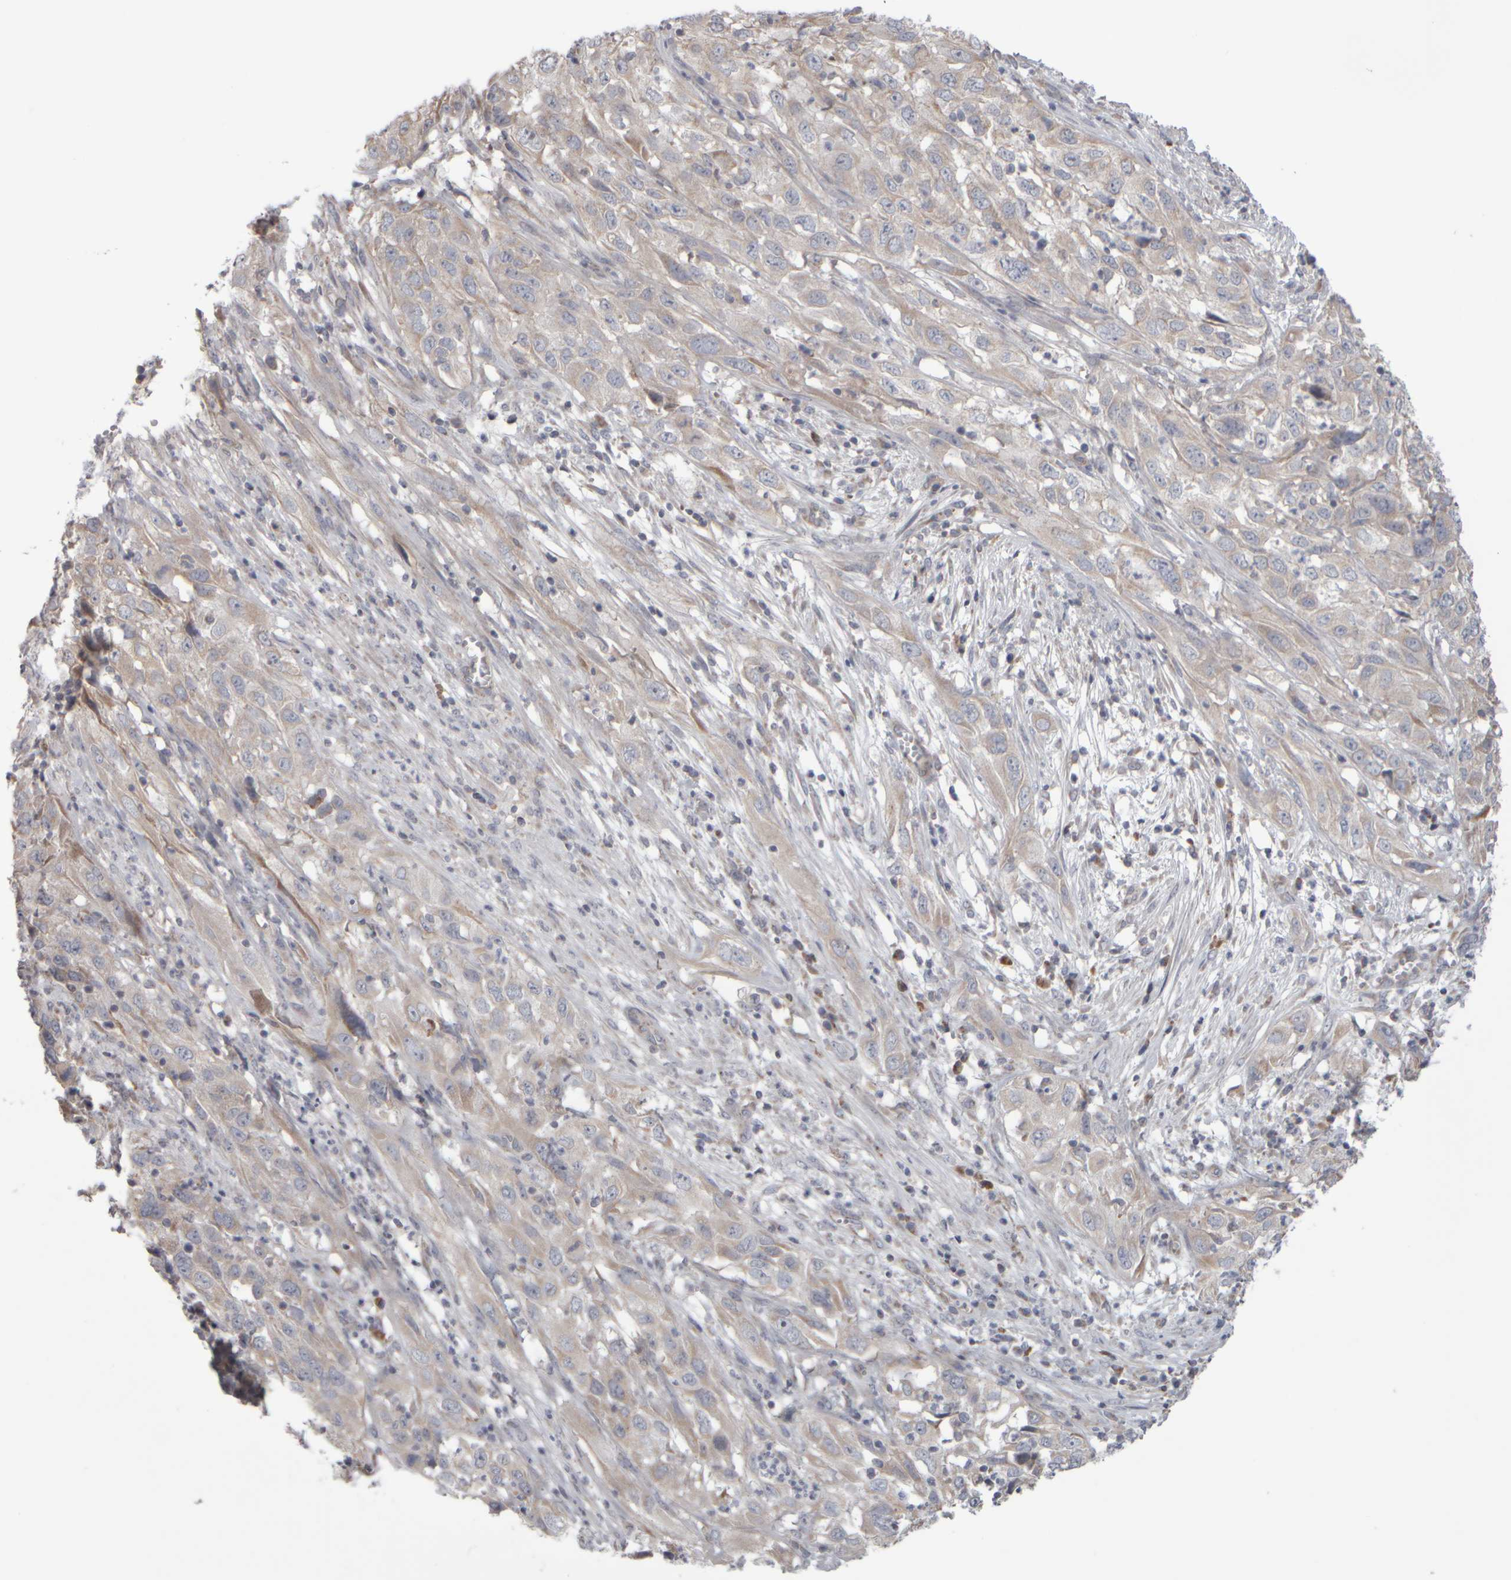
{"staining": {"intensity": "weak", "quantity": "<25%", "location": "cytoplasmic/membranous"}, "tissue": "cervical cancer", "cell_type": "Tumor cells", "image_type": "cancer", "snomed": [{"axis": "morphology", "description": "Squamous cell carcinoma, NOS"}, {"axis": "topography", "description": "Cervix"}], "caption": "The immunohistochemistry (IHC) photomicrograph has no significant positivity in tumor cells of cervical cancer tissue.", "gene": "SCO1", "patient": {"sex": "female", "age": 32}}